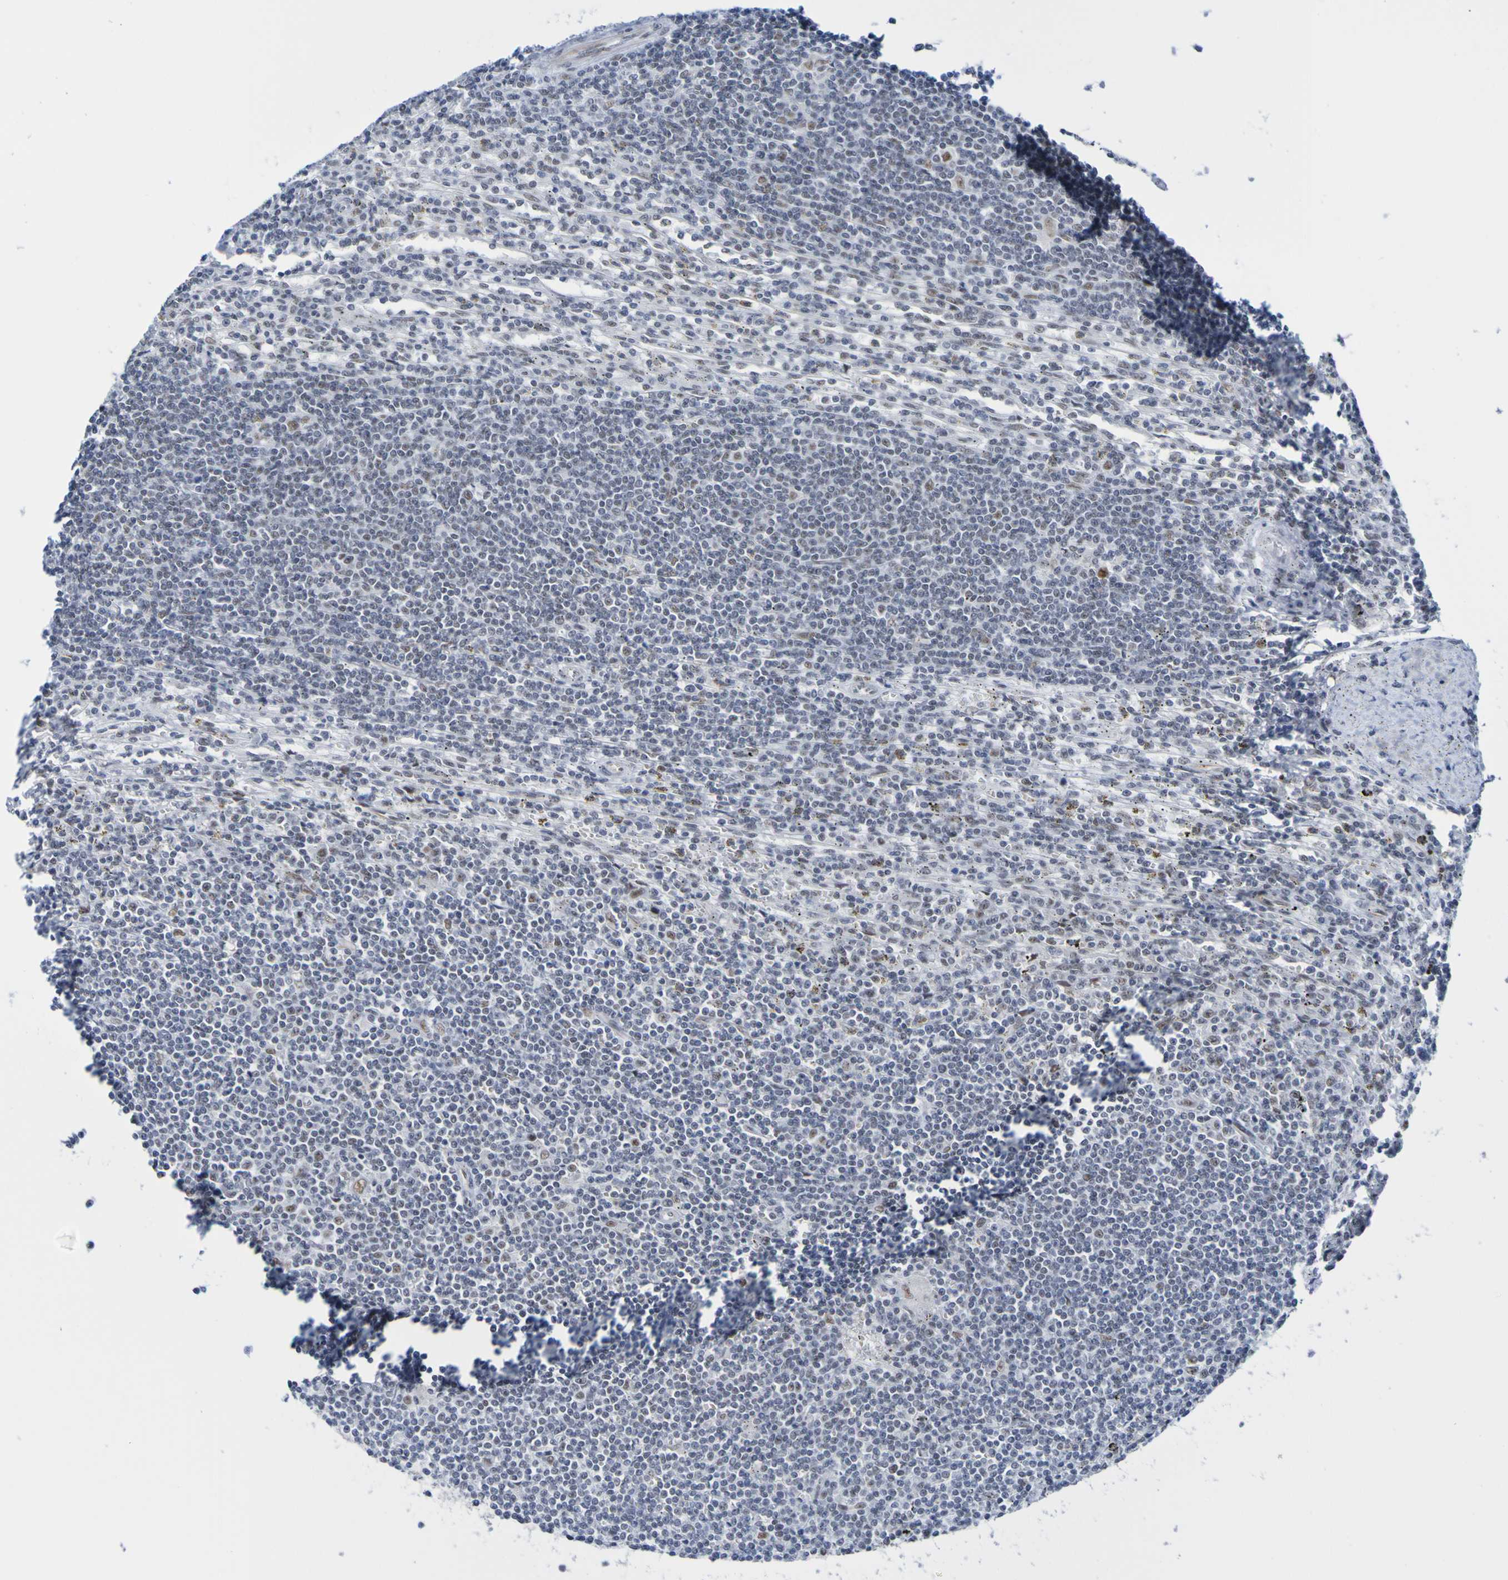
{"staining": {"intensity": "moderate", "quantity": "<25%", "location": "nuclear"}, "tissue": "lymphoma", "cell_type": "Tumor cells", "image_type": "cancer", "snomed": [{"axis": "morphology", "description": "Malignant lymphoma, non-Hodgkin's type, Low grade"}, {"axis": "topography", "description": "Spleen"}], "caption": "Lymphoma stained with a protein marker shows moderate staining in tumor cells.", "gene": "CDC5L", "patient": {"sex": "male", "age": 76}}